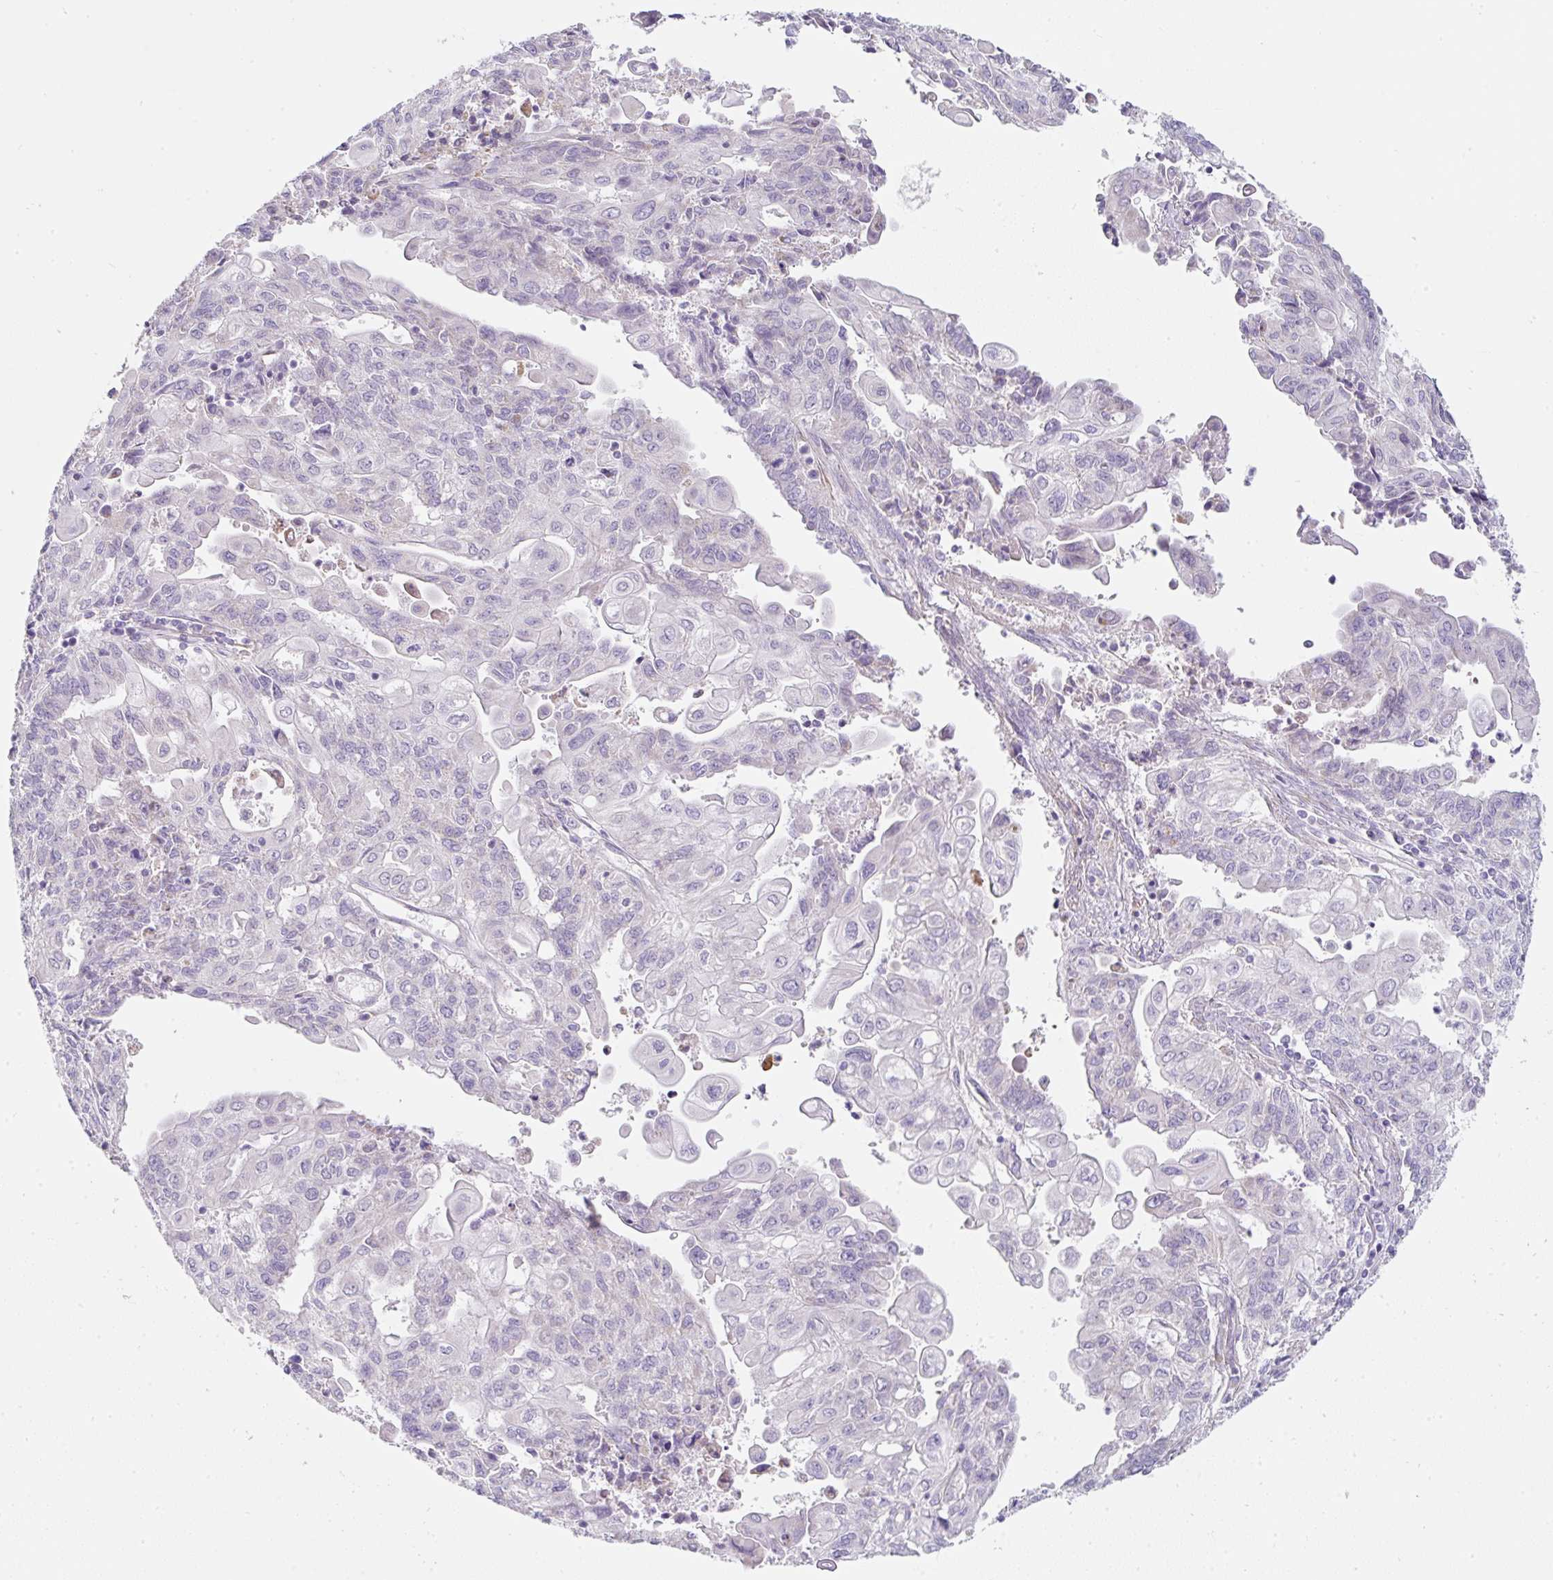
{"staining": {"intensity": "negative", "quantity": "none", "location": "none"}, "tissue": "endometrial cancer", "cell_type": "Tumor cells", "image_type": "cancer", "snomed": [{"axis": "morphology", "description": "Adenocarcinoma, NOS"}, {"axis": "topography", "description": "Endometrium"}], "caption": "DAB (3,3'-diaminobenzidine) immunohistochemical staining of human endometrial adenocarcinoma exhibits no significant expression in tumor cells. (Immunohistochemistry, brightfield microscopy, high magnification).", "gene": "ERAP2", "patient": {"sex": "female", "age": 54}}